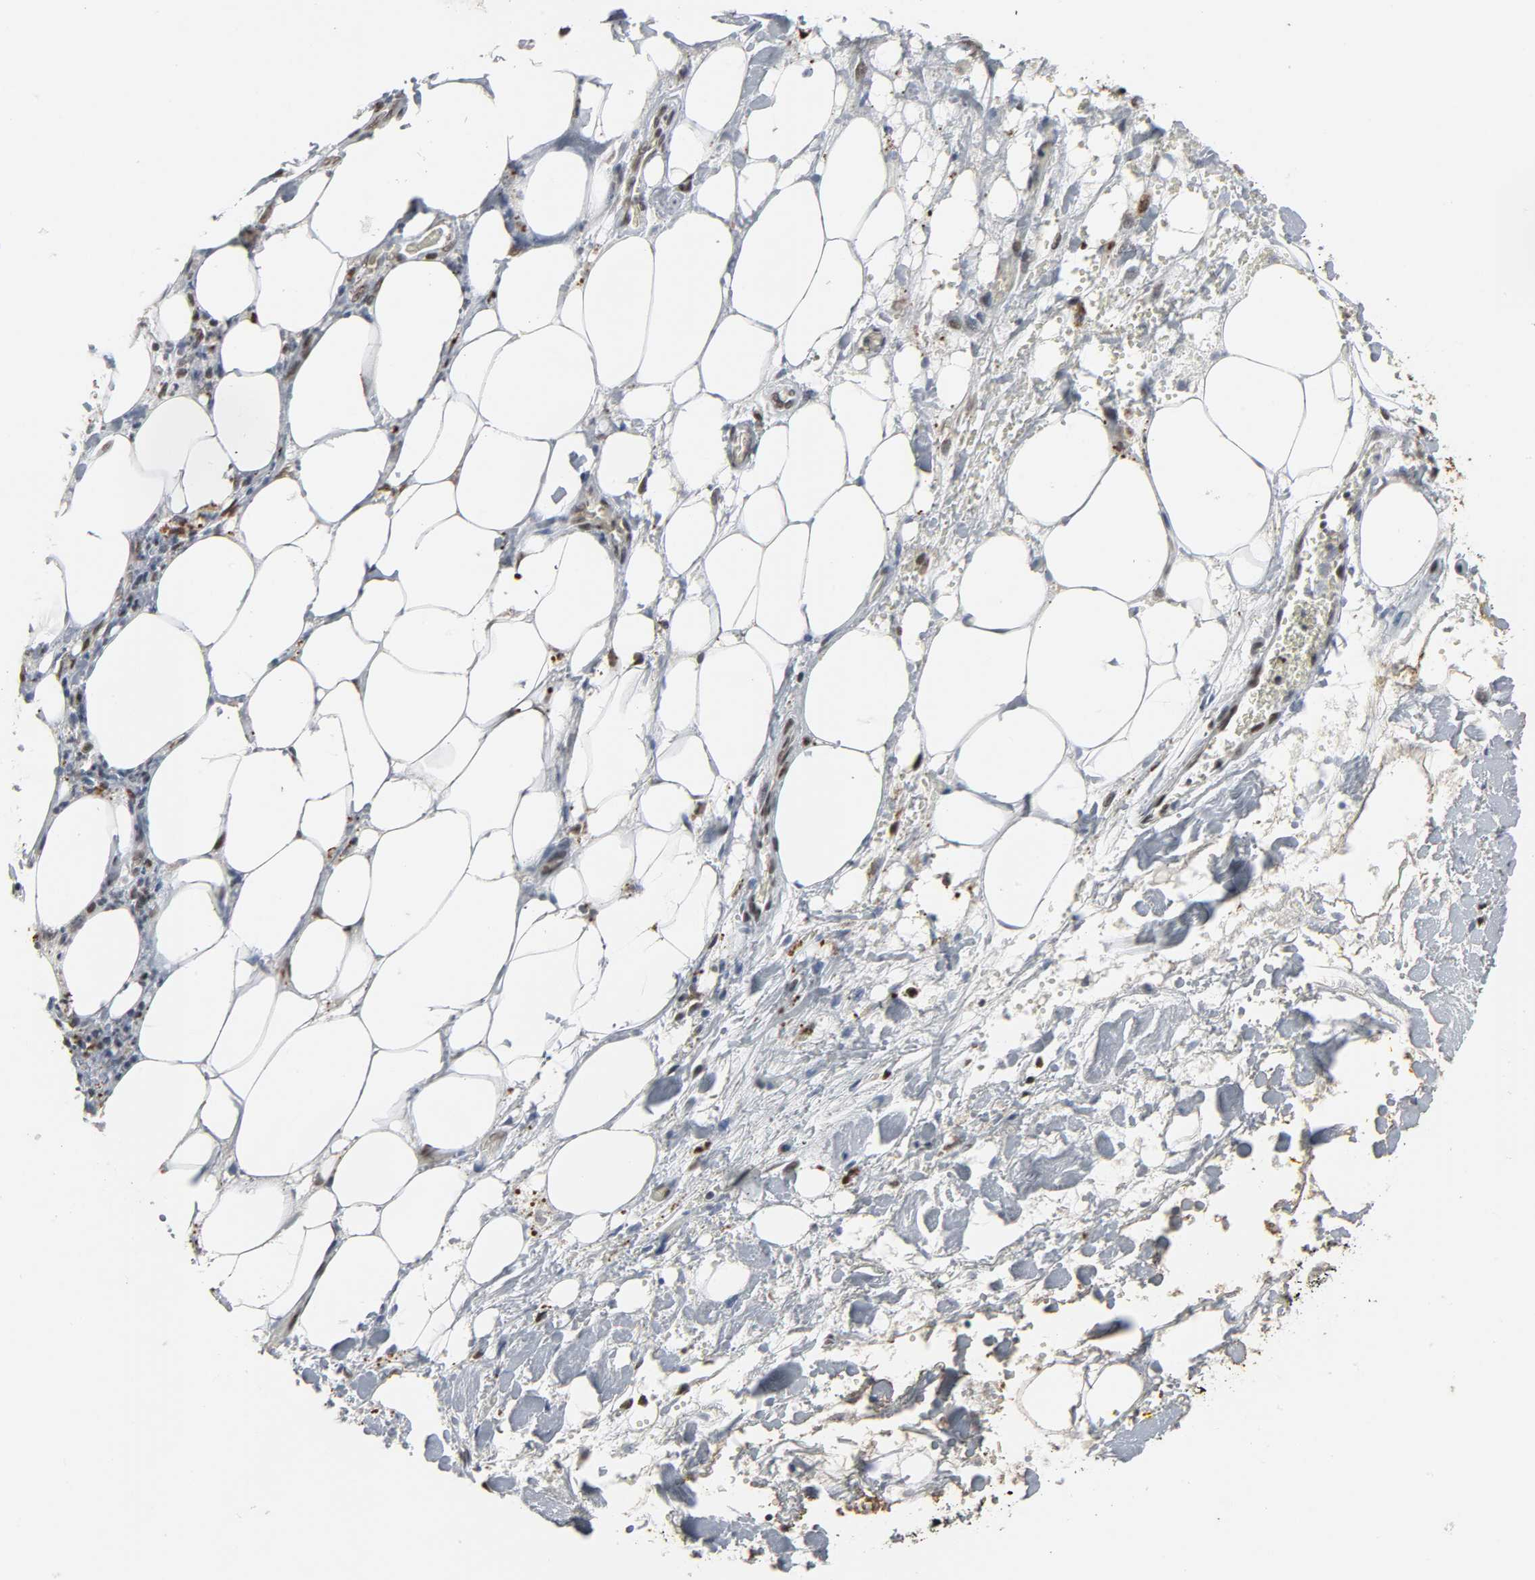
{"staining": {"intensity": "moderate", "quantity": ">75%", "location": "nuclear"}, "tissue": "pancreatic cancer", "cell_type": "Tumor cells", "image_type": "cancer", "snomed": [{"axis": "morphology", "description": "Adenocarcinoma, NOS"}, {"axis": "topography", "description": "Pancreas"}], "caption": "An IHC micrograph of tumor tissue is shown. Protein staining in brown labels moderate nuclear positivity in pancreatic cancer within tumor cells. (DAB (3,3'-diaminobenzidine) = brown stain, brightfield microscopy at high magnification).", "gene": "DAZAP1", "patient": {"sex": "male", "age": 70}}